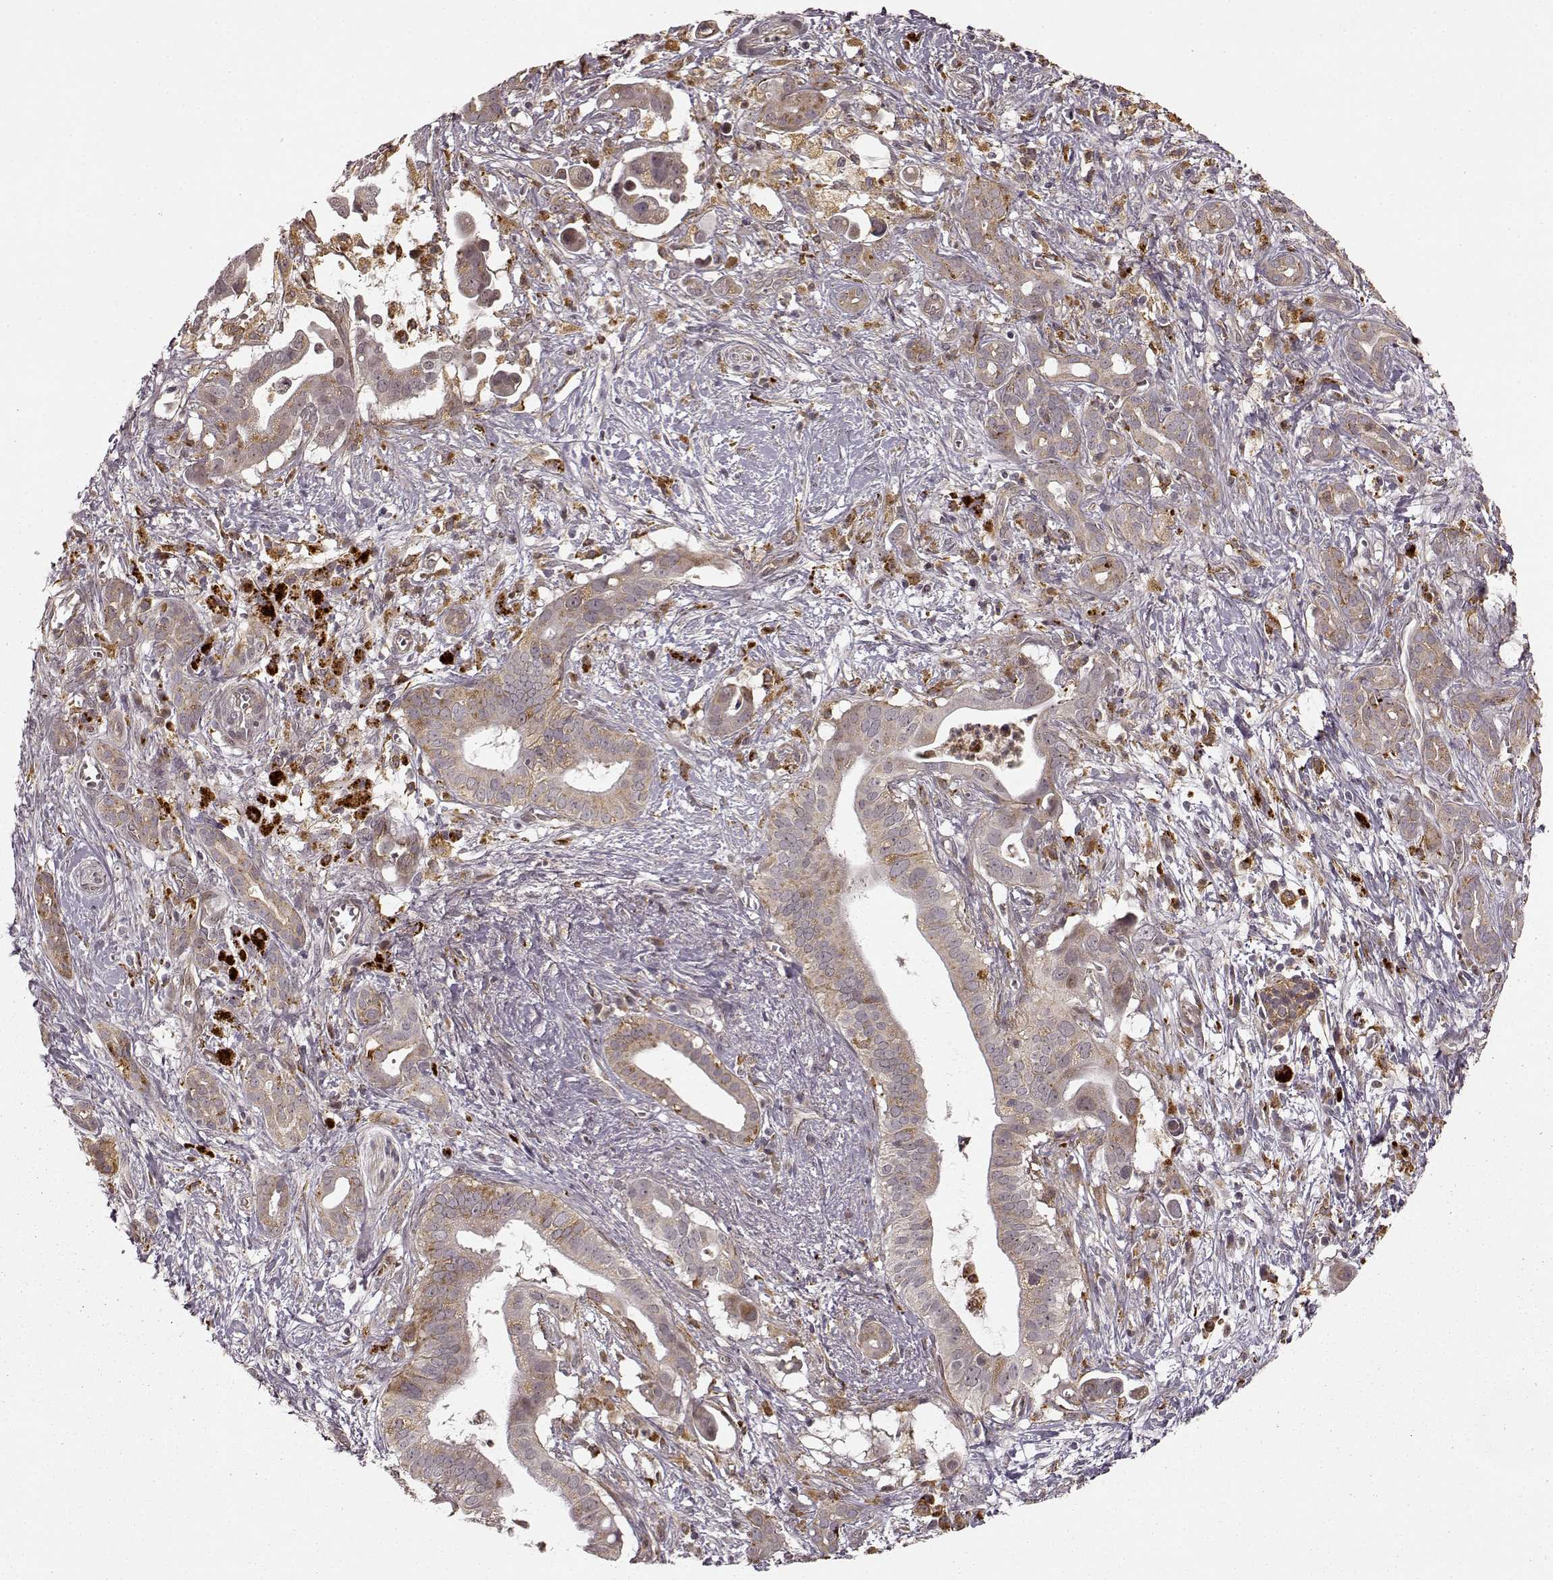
{"staining": {"intensity": "weak", "quantity": ">75%", "location": "cytoplasmic/membranous"}, "tissue": "pancreatic cancer", "cell_type": "Tumor cells", "image_type": "cancer", "snomed": [{"axis": "morphology", "description": "Adenocarcinoma, NOS"}, {"axis": "topography", "description": "Pancreas"}], "caption": "DAB (3,3'-diaminobenzidine) immunohistochemical staining of human pancreatic adenocarcinoma reveals weak cytoplasmic/membranous protein expression in approximately >75% of tumor cells.", "gene": "SLC12A9", "patient": {"sex": "male", "age": 61}}